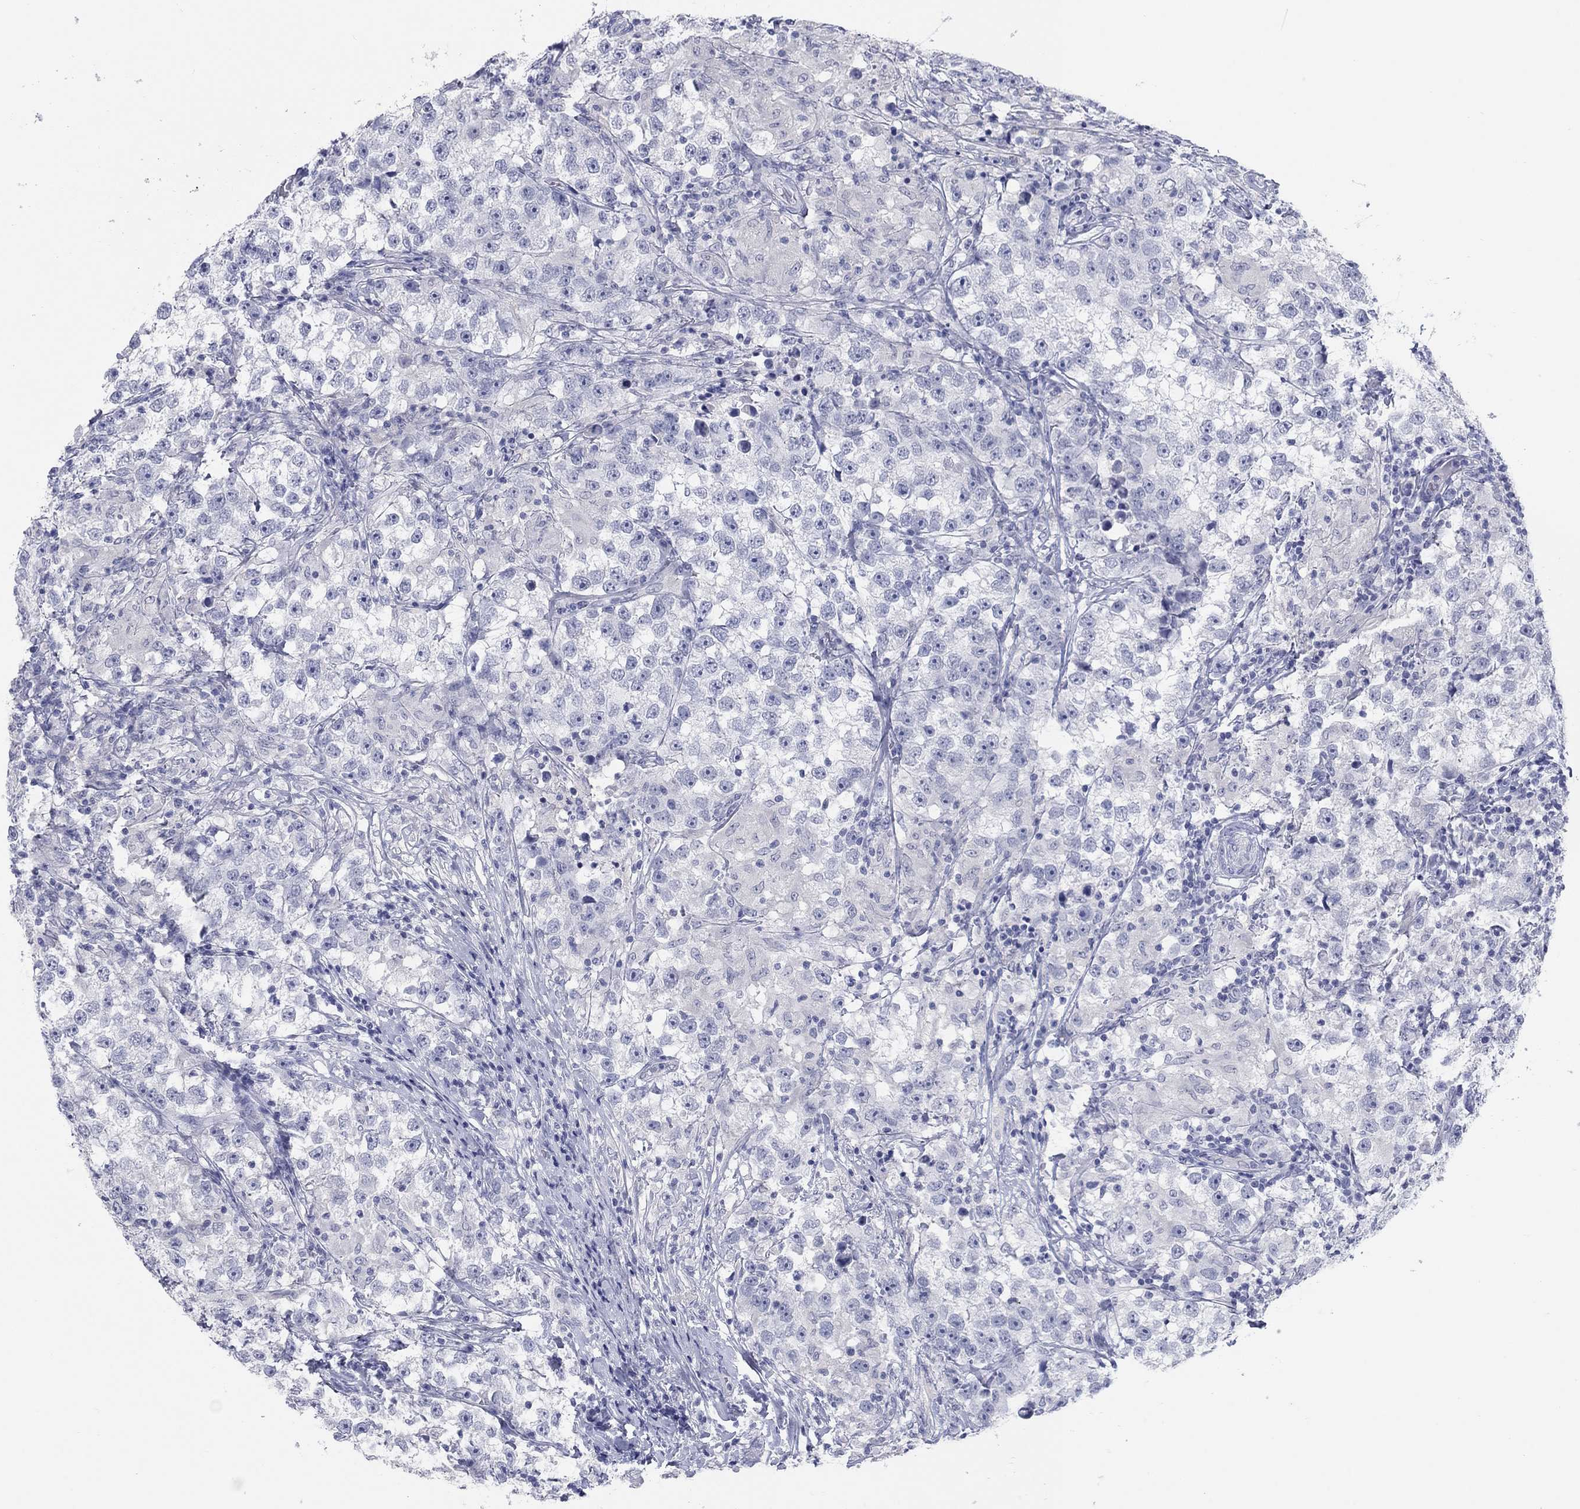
{"staining": {"intensity": "negative", "quantity": "none", "location": "none"}, "tissue": "testis cancer", "cell_type": "Tumor cells", "image_type": "cancer", "snomed": [{"axis": "morphology", "description": "Seminoma, NOS"}, {"axis": "topography", "description": "Testis"}], "caption": "Protein analysis of testis seminoma exhibits no significant staining in tumor cells.", "gene": "ATP6V1G2", "patient": {"sex": "male", "age": 46}}